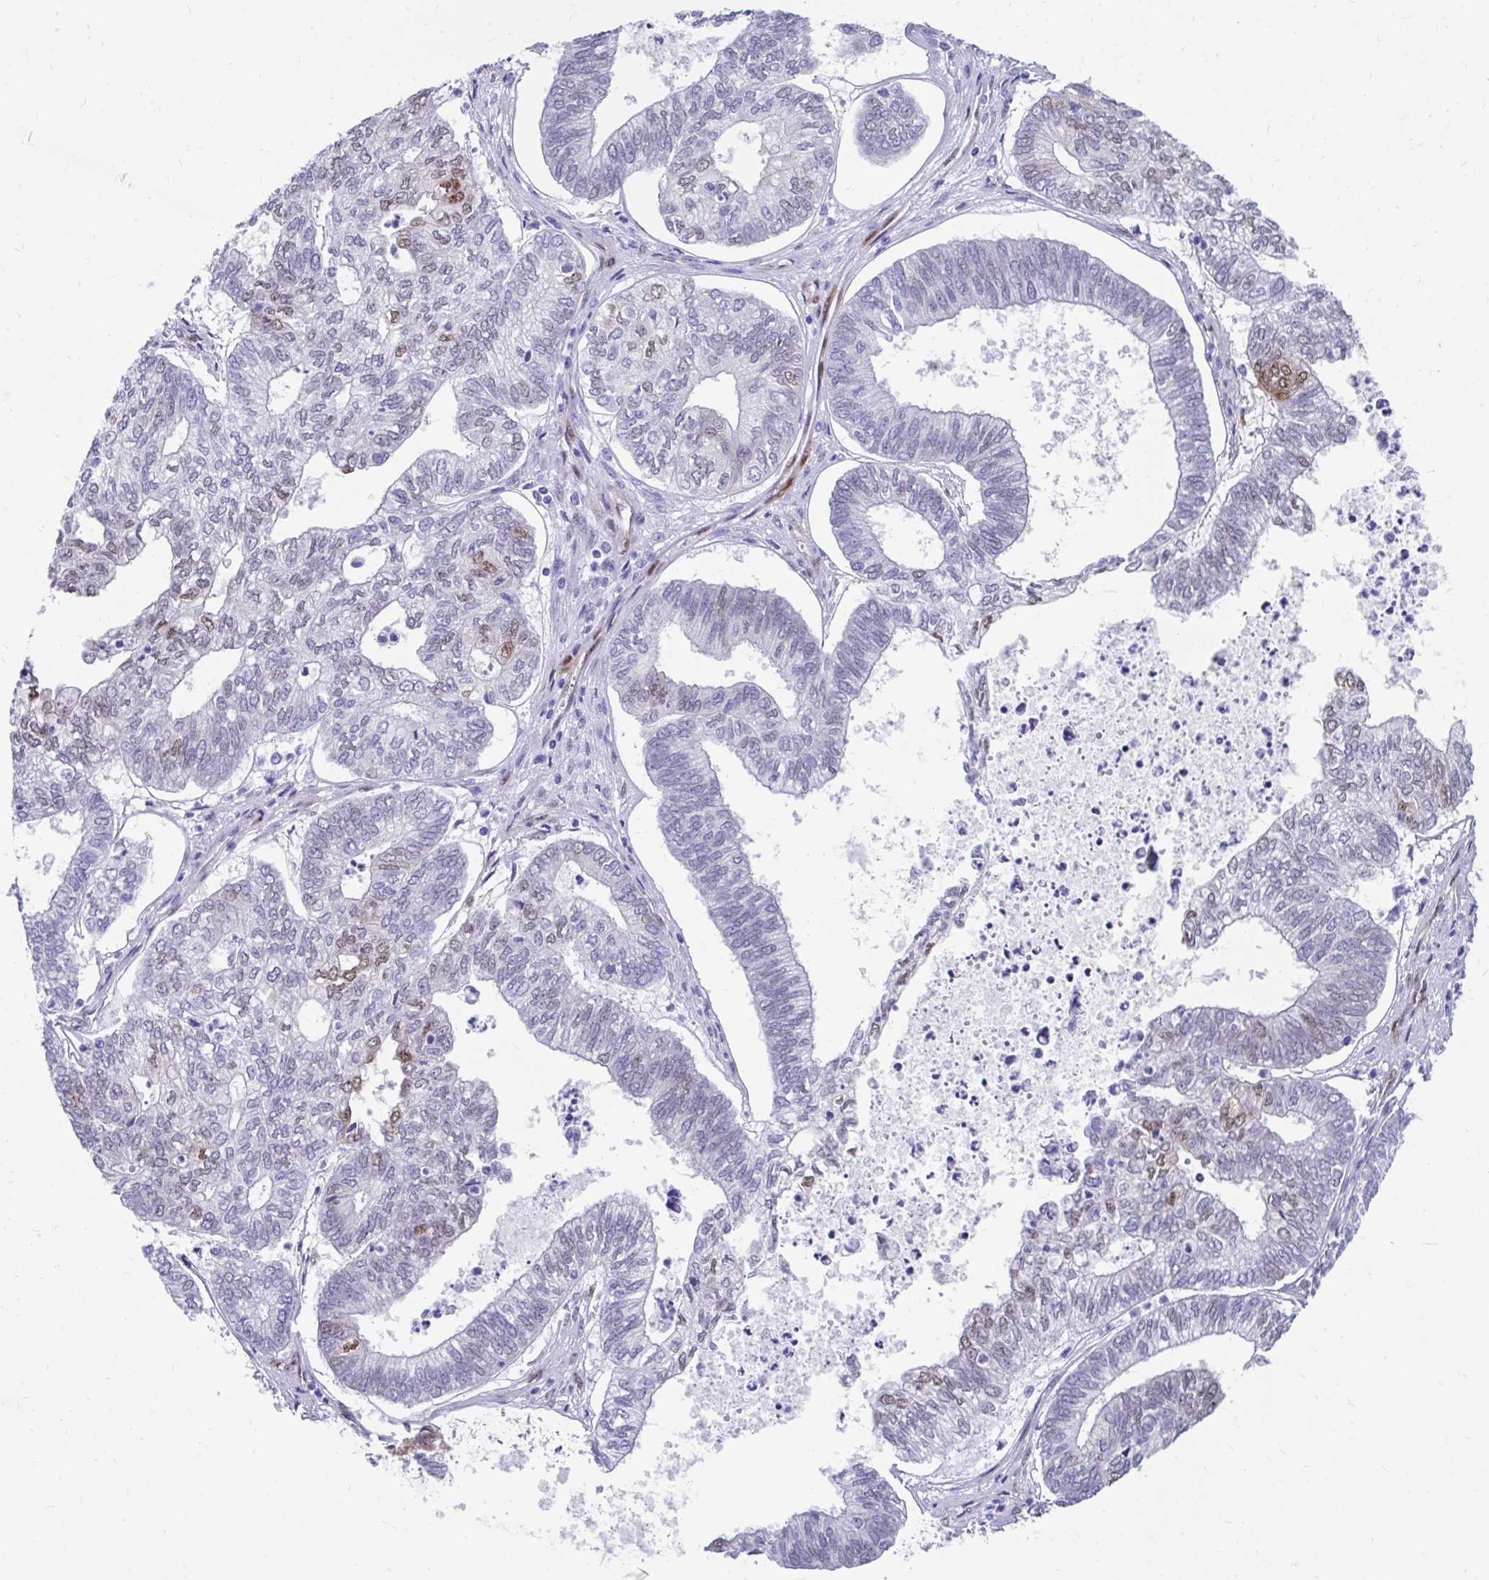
{"staining": {"intensity": "moderate", "quantity": "<25%", "location": "nuclear"}, "tissue": "ovarian cancer", "cell_type": "Tumor cells", "image_type": "cancer", "snomed": [{"axis": "morphology", "description": "Carcinoma, endometroid"}, {"axis": "topography", "description": "Ovary"}], "caption": "This image displays immunohistochemistry staining of human endometroid carcinoma (ovarian), with low moderate nuclear staining in about <25% of tumor cells.", "gene": "RBPMS", "patient": {"sex": "female", "age": 64}}